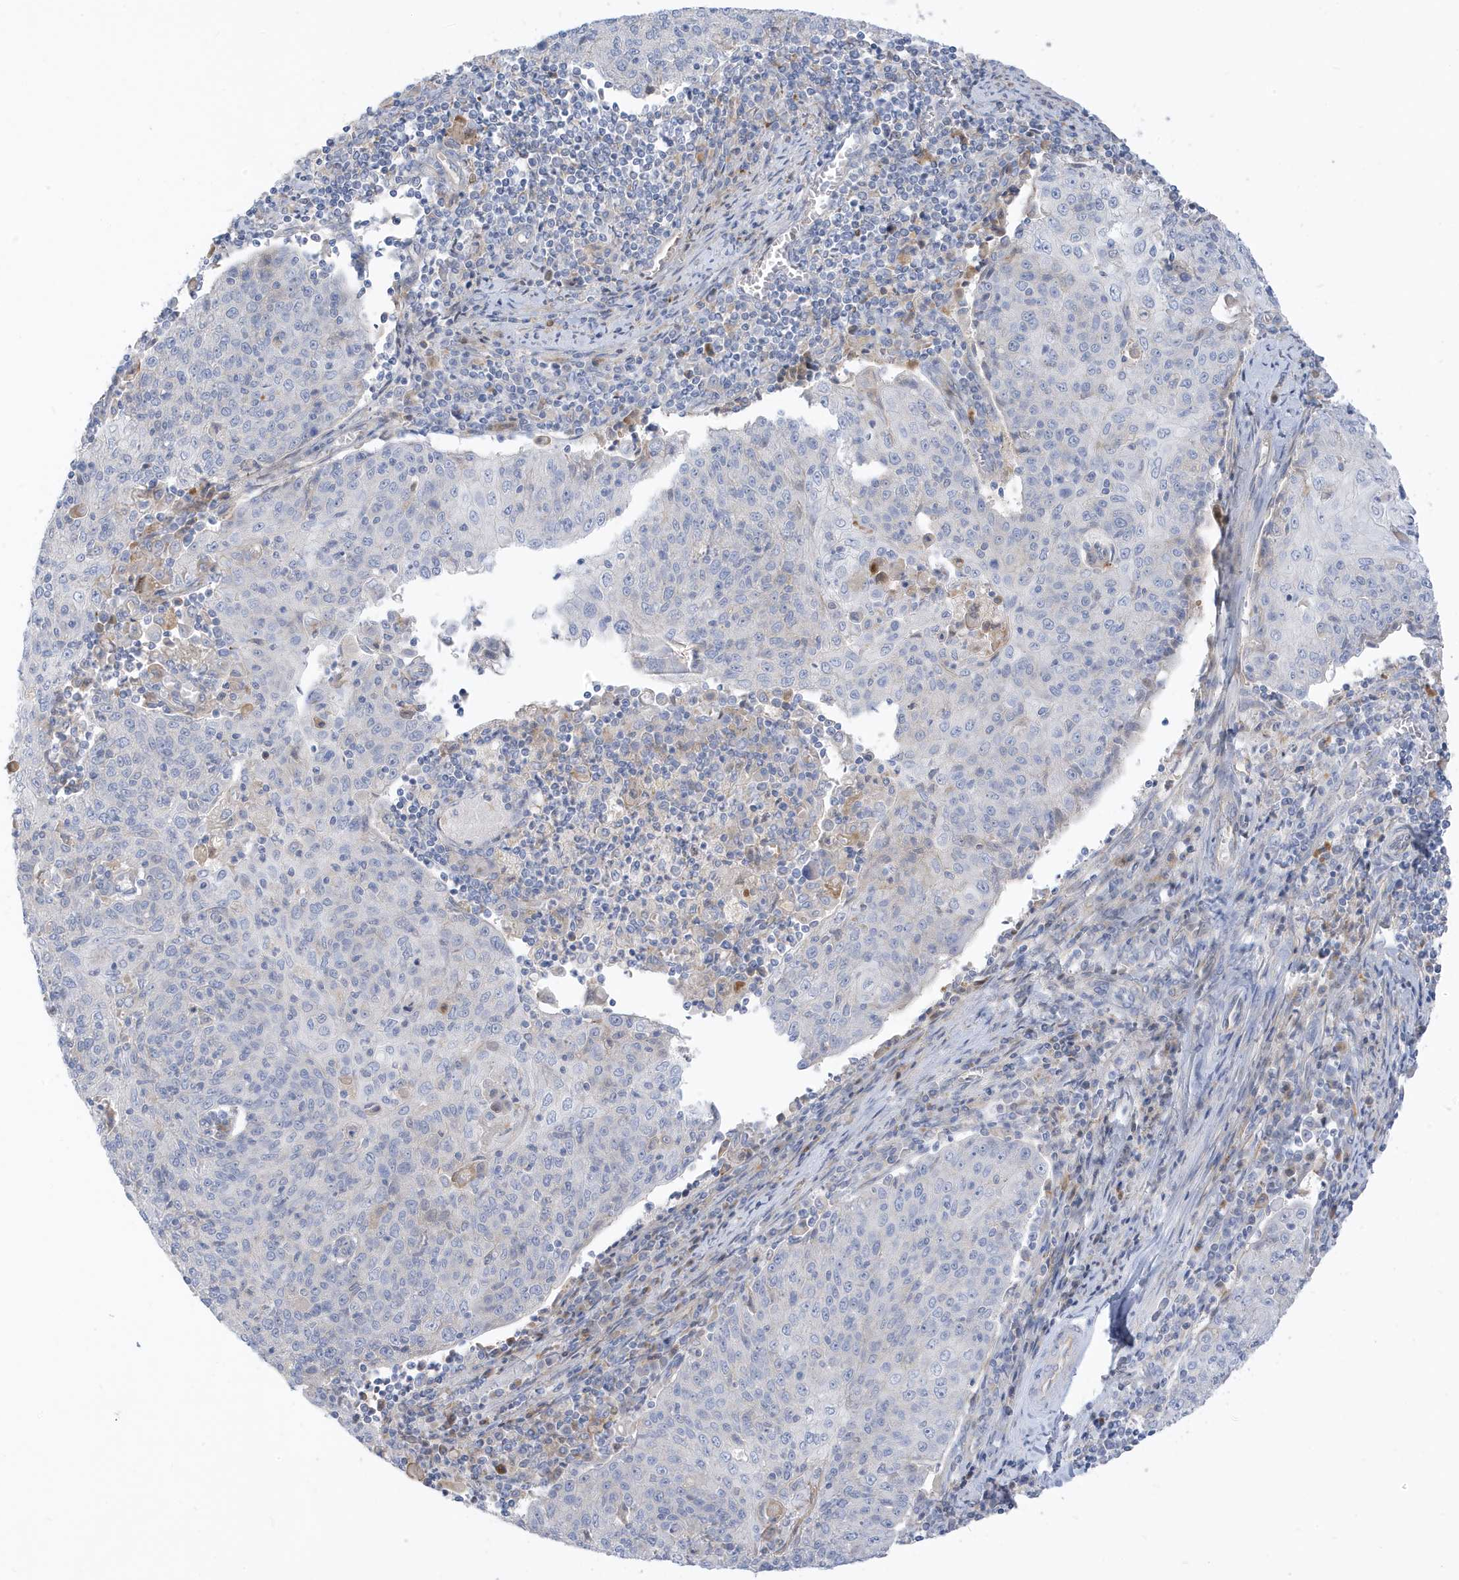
{"staining": {"intensity": "negative", "quantity": "none", "location": "none"}, "tissue": "cervical cancer", "cell_type": "Tumor cells", "image_type": "cancer", "snomed": [{"axis": "morphology", "description": "Squamous cell carcinoma, NOS"}, {"axis": "topography", "description": "Cervix"}], "caption": "Immunohistochemical staining of human cervical squamous cell carcinoma exhibits no significant positivity in tumor cells.", "gene": "ATP13A5", "patient": {"sex": "female", "age": 48}}